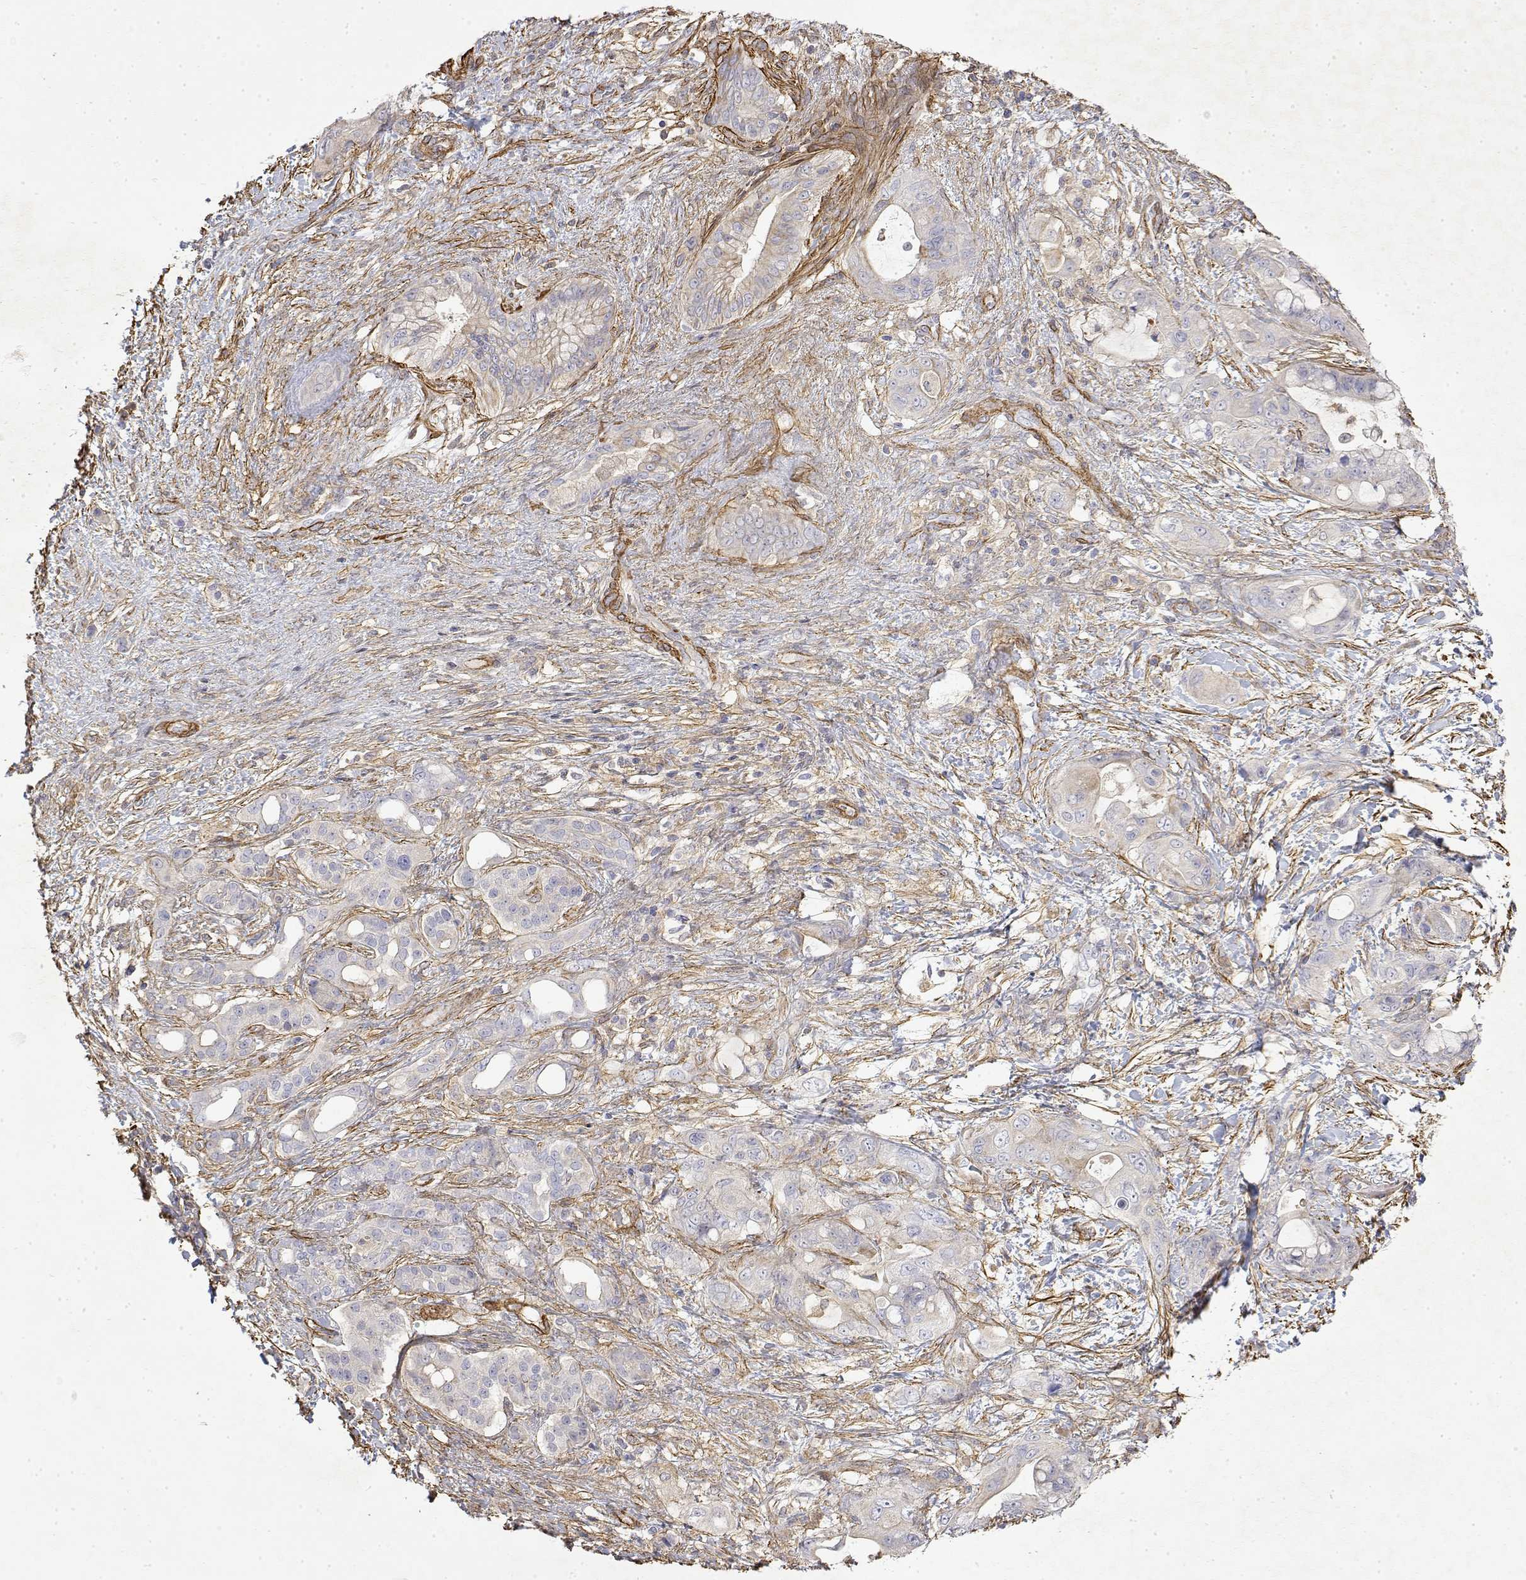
{"staining": {"intensity": "negative", "quantity": "none", "location": "none"}, "tissue": "pancreatic cancer", "cell_type": "Tumor cells", "image_type": "cancer", "snomed": [{"axis": "morphology", "description": "Adenocarcinoma, NOS"}, {"axis": "topography", "description": "Pancreas"}], "caption": "DAB immunohistochemical staining of pancreatic cancer exhibits no significant staining in tumor cells.", "gene": "SOWAHD", "patient": {"sex": "male", "age": 71}}